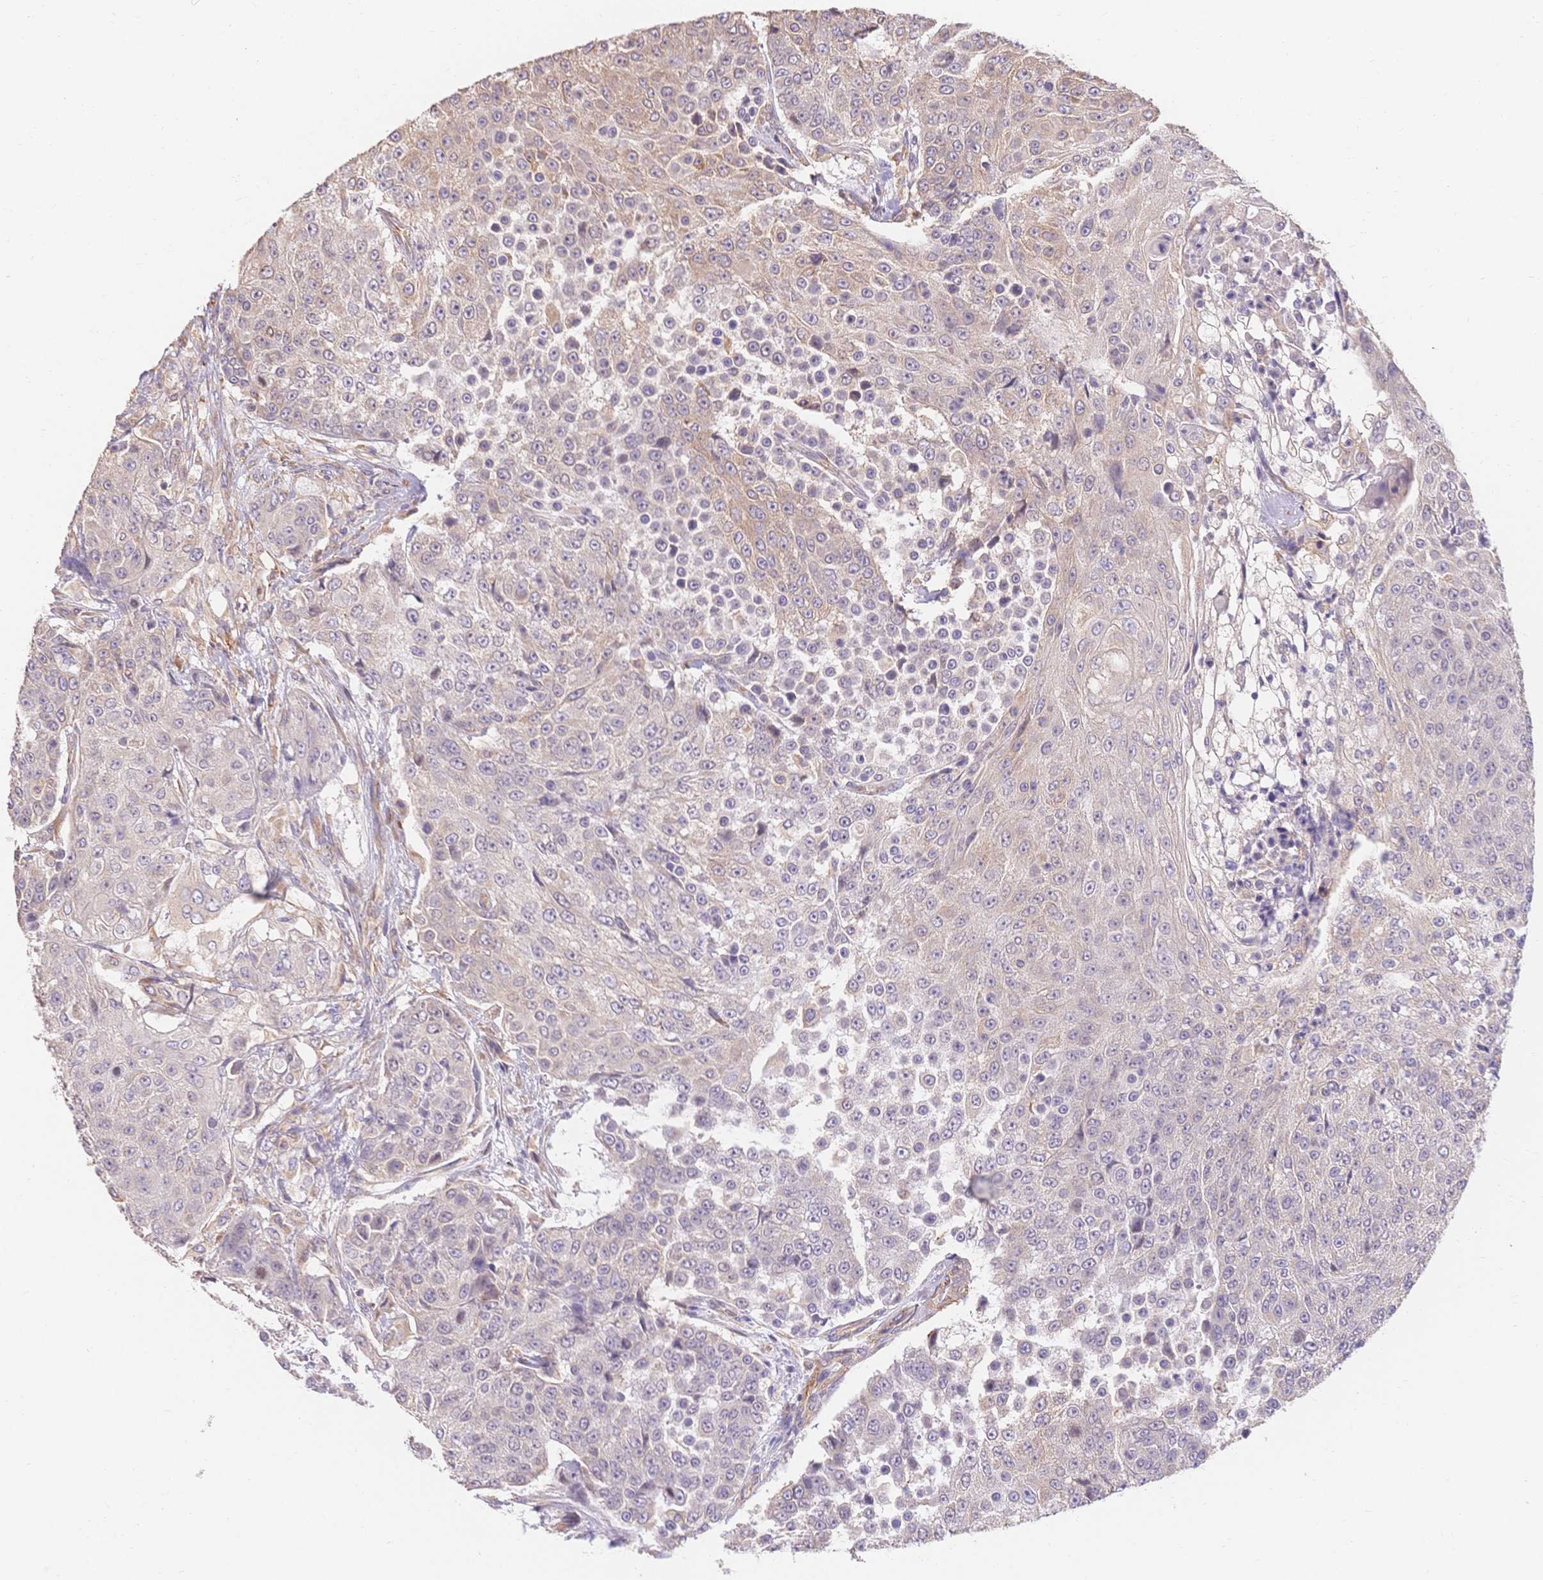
{"staining": {"intensity": "negative", "quantity": "none", "location": "none"}, "tissue": "urothelial cancer", "cell_type": "Tumor cells", "image_type": "cancer", "snomed": [{"axis": "morphology", "description": "Urothelial carcinoma, High grade"}, {"axis": "topography", "description": "Urinary bladder"}], "caption": "Protein analysis of urothelial cancer exhibits no significant positivity in tumor cells.", "gene": "HS3ST5", "patient": {"sex": "female", "age": 63}}